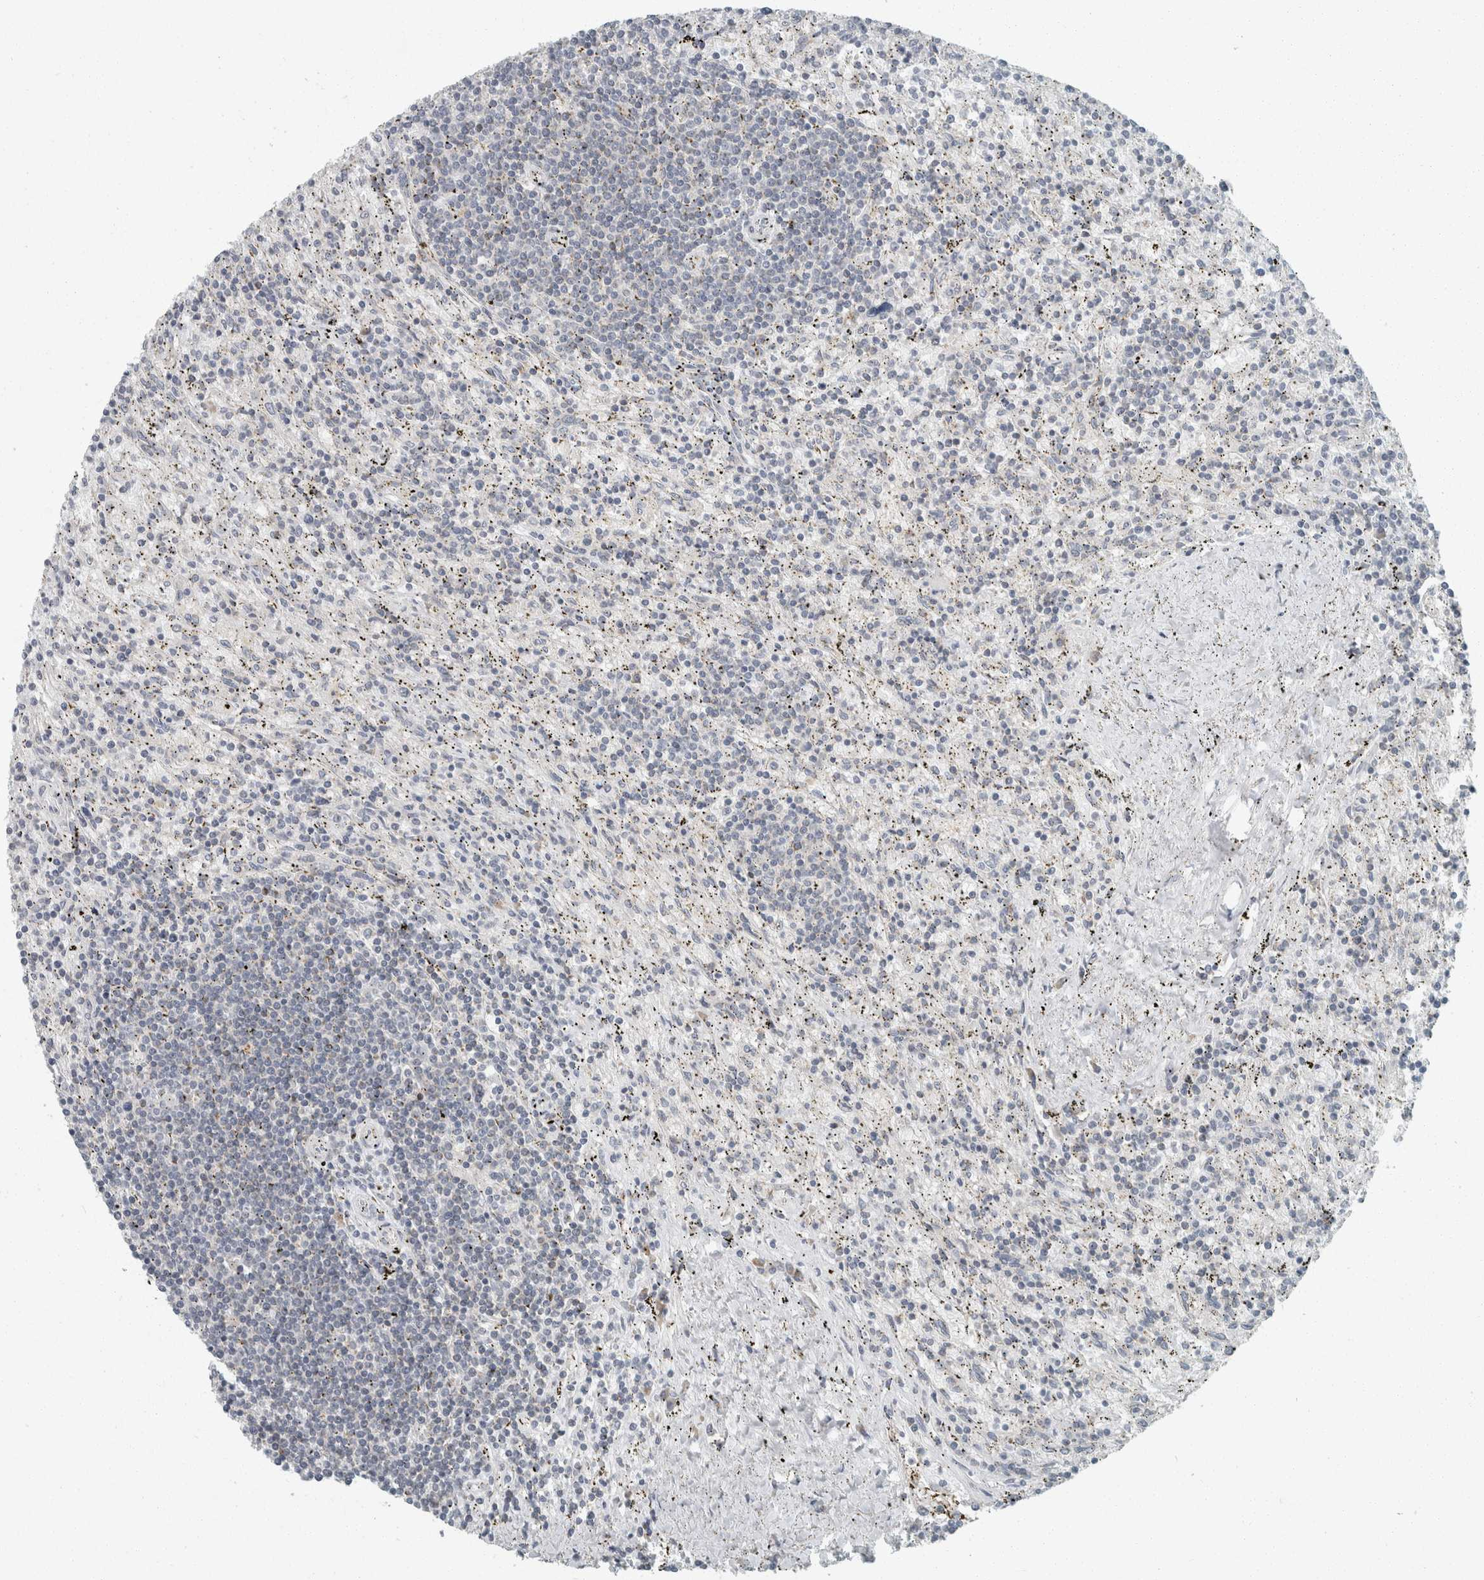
{"staining": {"intensity": "negative", "quantity": "none", "location": "none"}, "tissue": "lymphoma", "cell_type": "Tumor cells", "image_type": "cancer", "snomed": [{"axis": "morphology", "description": "Malignant lymphoma, non-Hodgkin's type, Low grade"}, {"axis": "topography", "description": "Spleen"}], "caption": "Photomicrograph shows no protein staining in tumor cells of lymphoma tissue. (DAB (3,3'-diaminobenzidine) IHC visualized using brightfield microscopy, high magnification).", "gene": "KIF1C", "patient": {"sex": "male", "age": 76}}